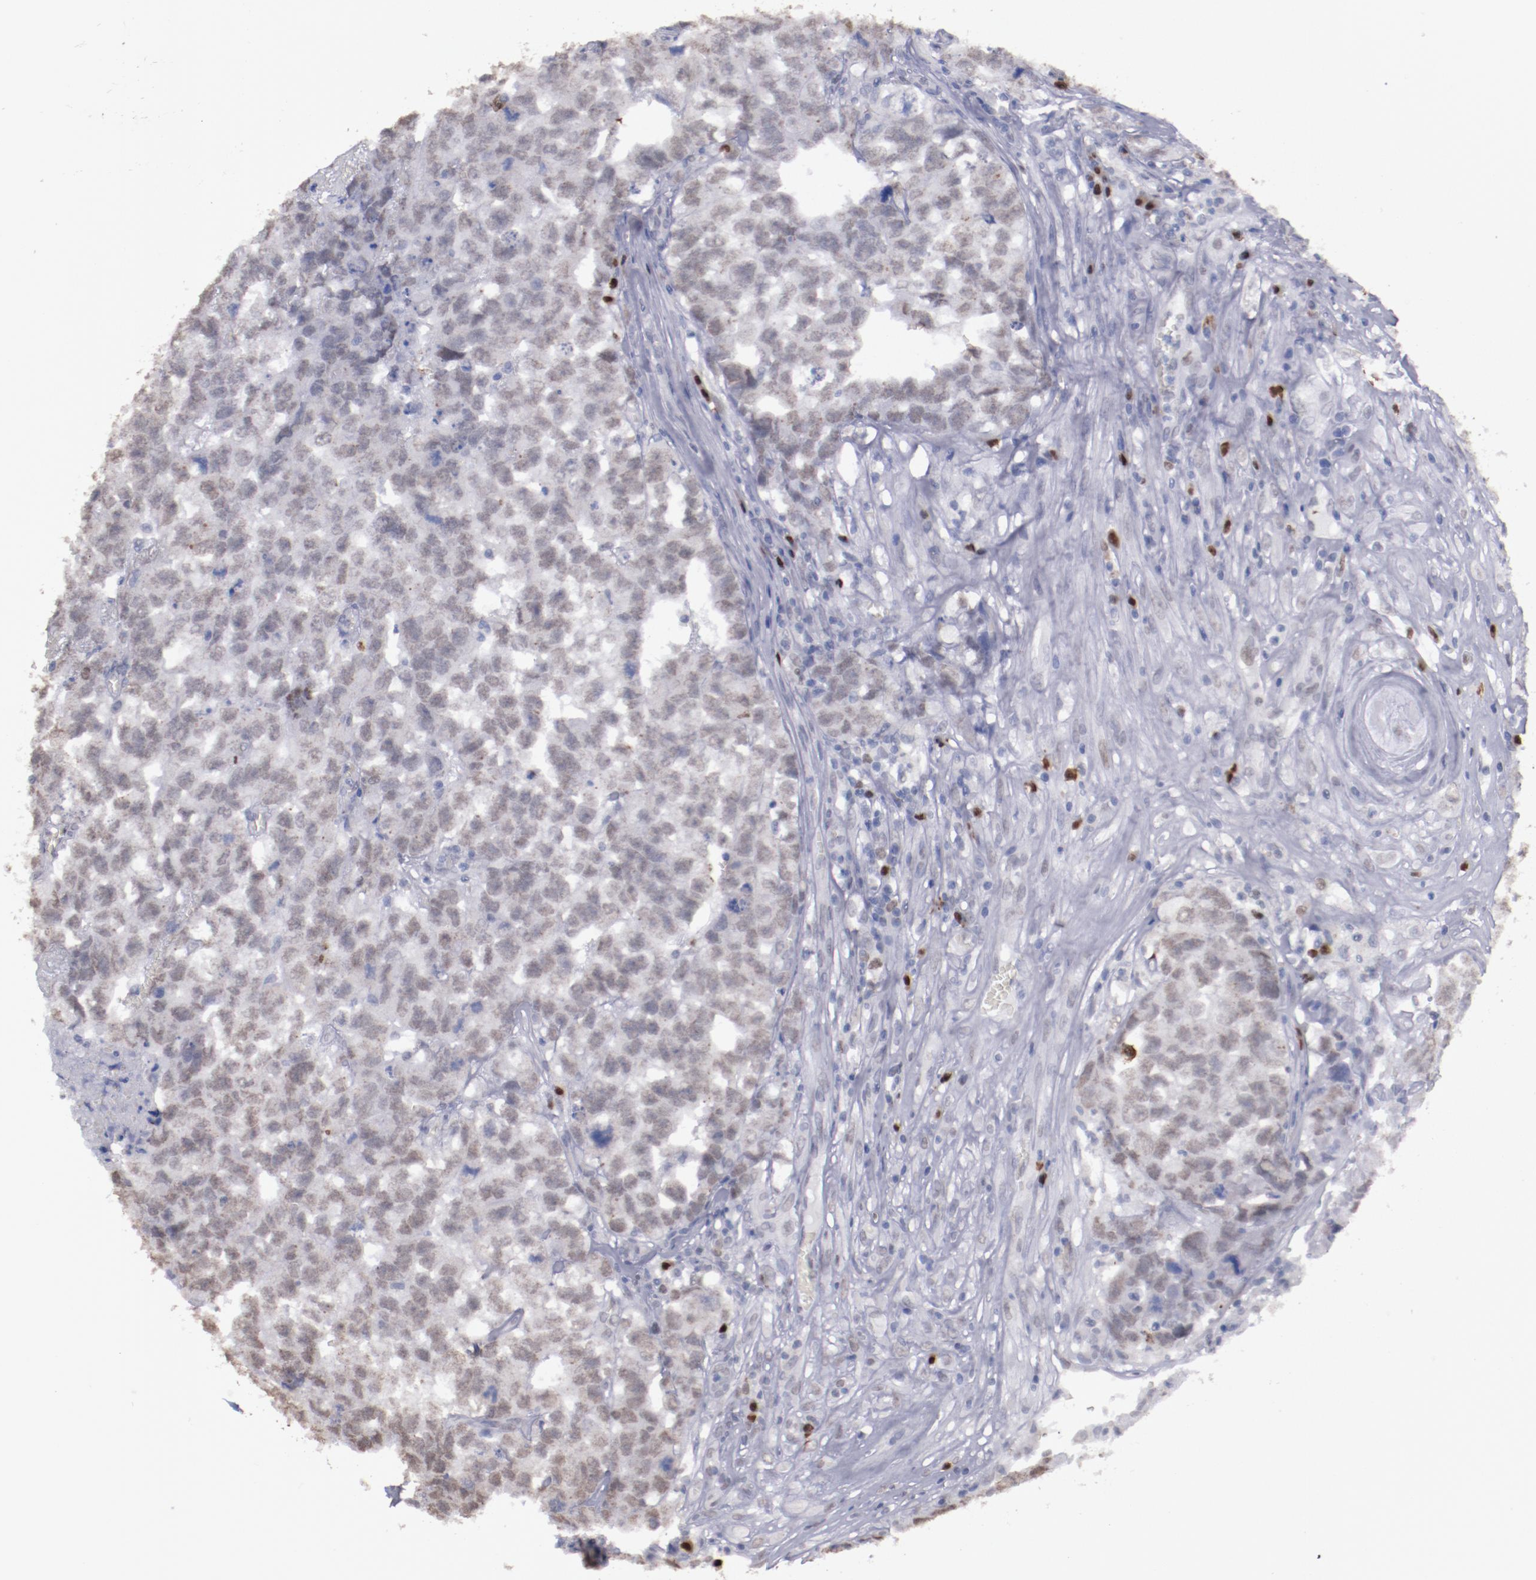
{"staining": {"intensity": "weak", "quantity": "25%-75%", "location": "nuclear"}, "tissue": "testis cancer", "cell_type": "Tumor cells", "image_type": "cancer", "snomed": [{"axis": "morphology", "description": "Carcinoma, Embryonal, NOS"}, {"axis": "topography", "description": "Testis"}], "caption": "IHC (DAB) staining of human testis embryonal carcinoma displays weak nuclear protein positivity in about 25%-75% of tumor cells. Using DAB (3,3'-diaminobenzidine) (brown) and hematoxylin (blue) stains, captured at high magnification using brightfield microscopy.", "gene": "IRF4", "patient": {"sex": "male", "age": 31}}